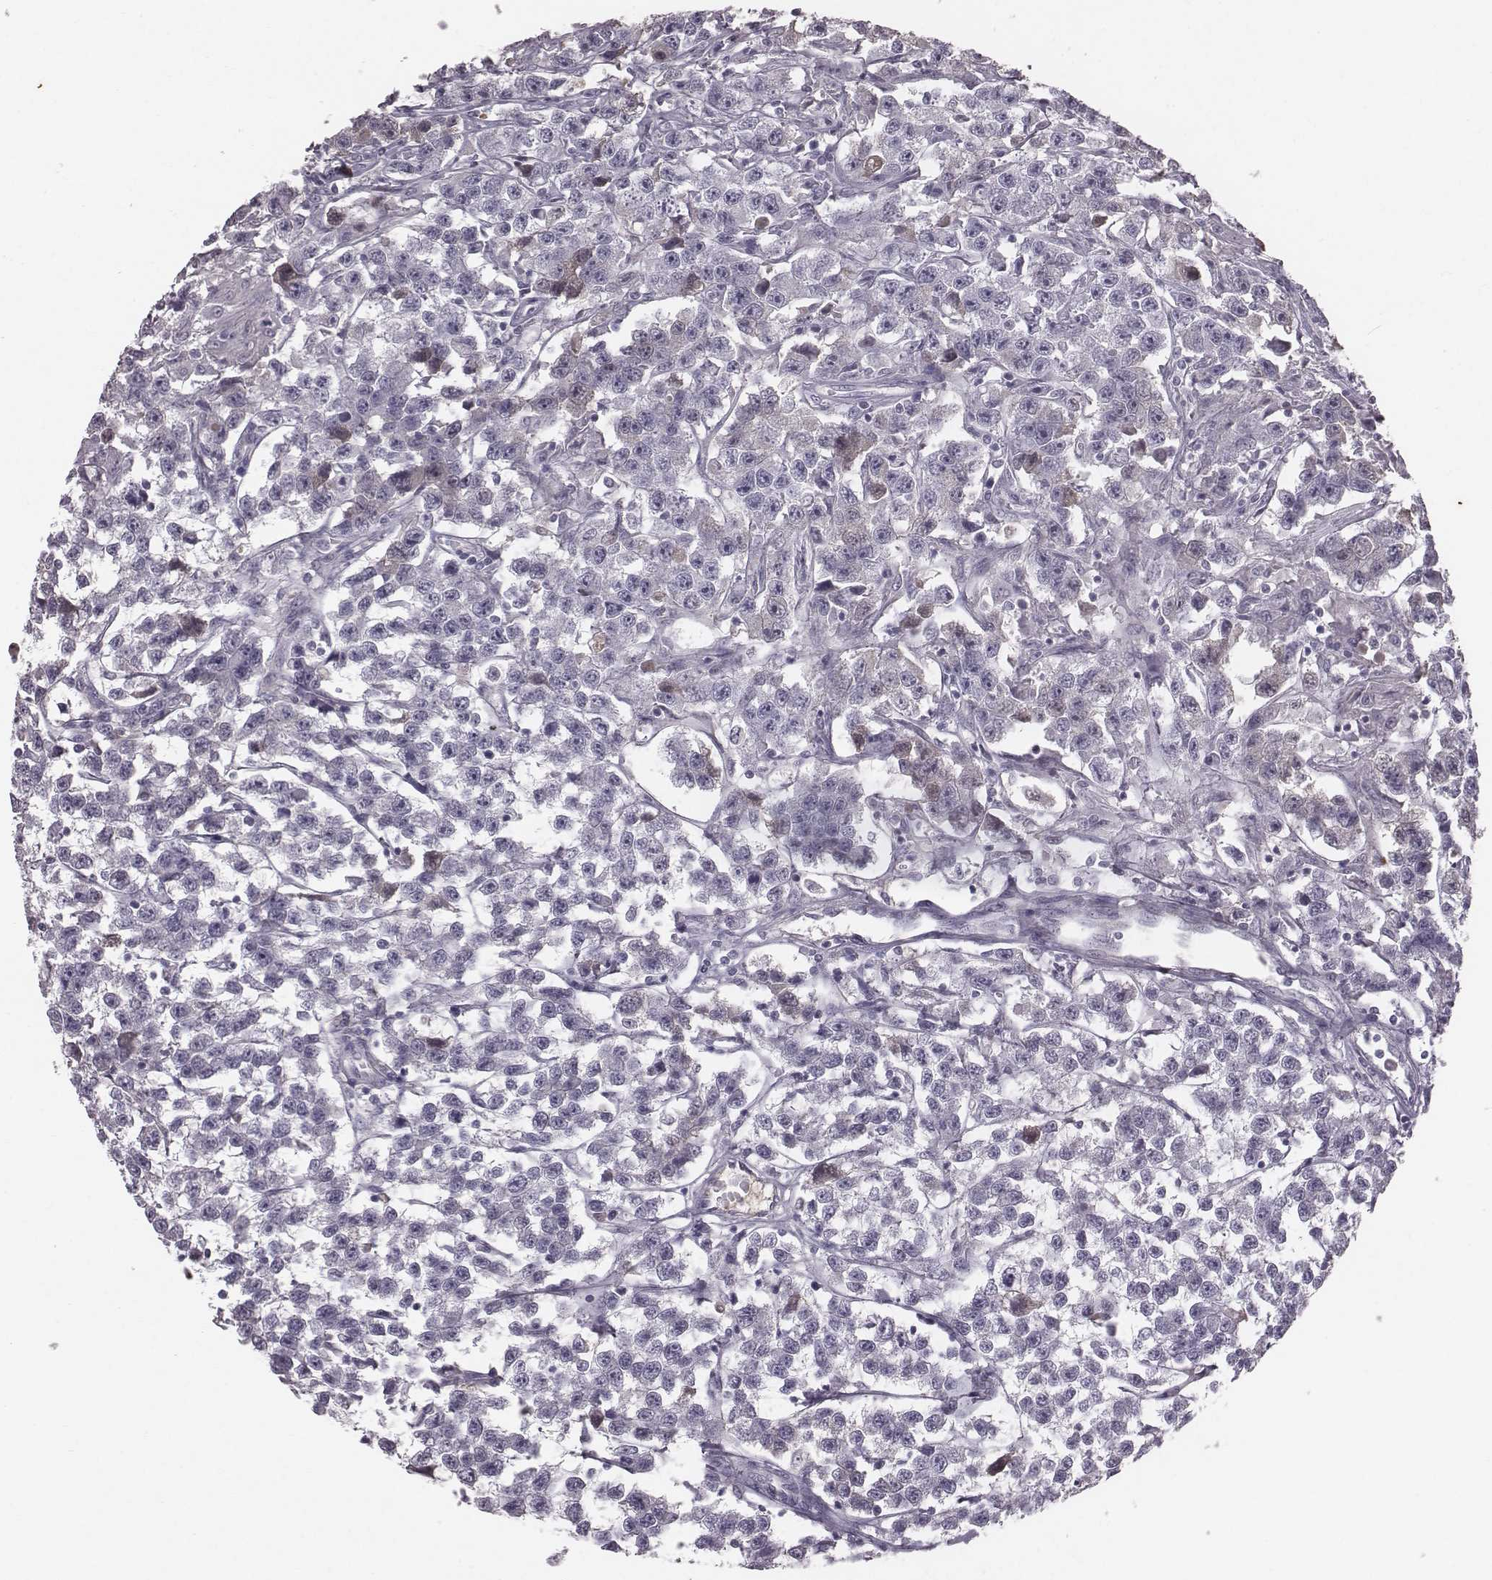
{"staining": {"intensity": "negative", "quantity": "none", "location": "none"}, "tissue": "testis cancer", "cell_type": "Tumor cells", "image_type": "cancer", "snomed": [{"axis": "morphology", "description": "Seminoma, NOS"}, {"axis": "topography", "description": "Testis"}], "caption": "Tumor cells show no significant protein expression in seminoma (testis).", "gene": "SMIM24", "patient": {"sex": "male", "age": 59}}